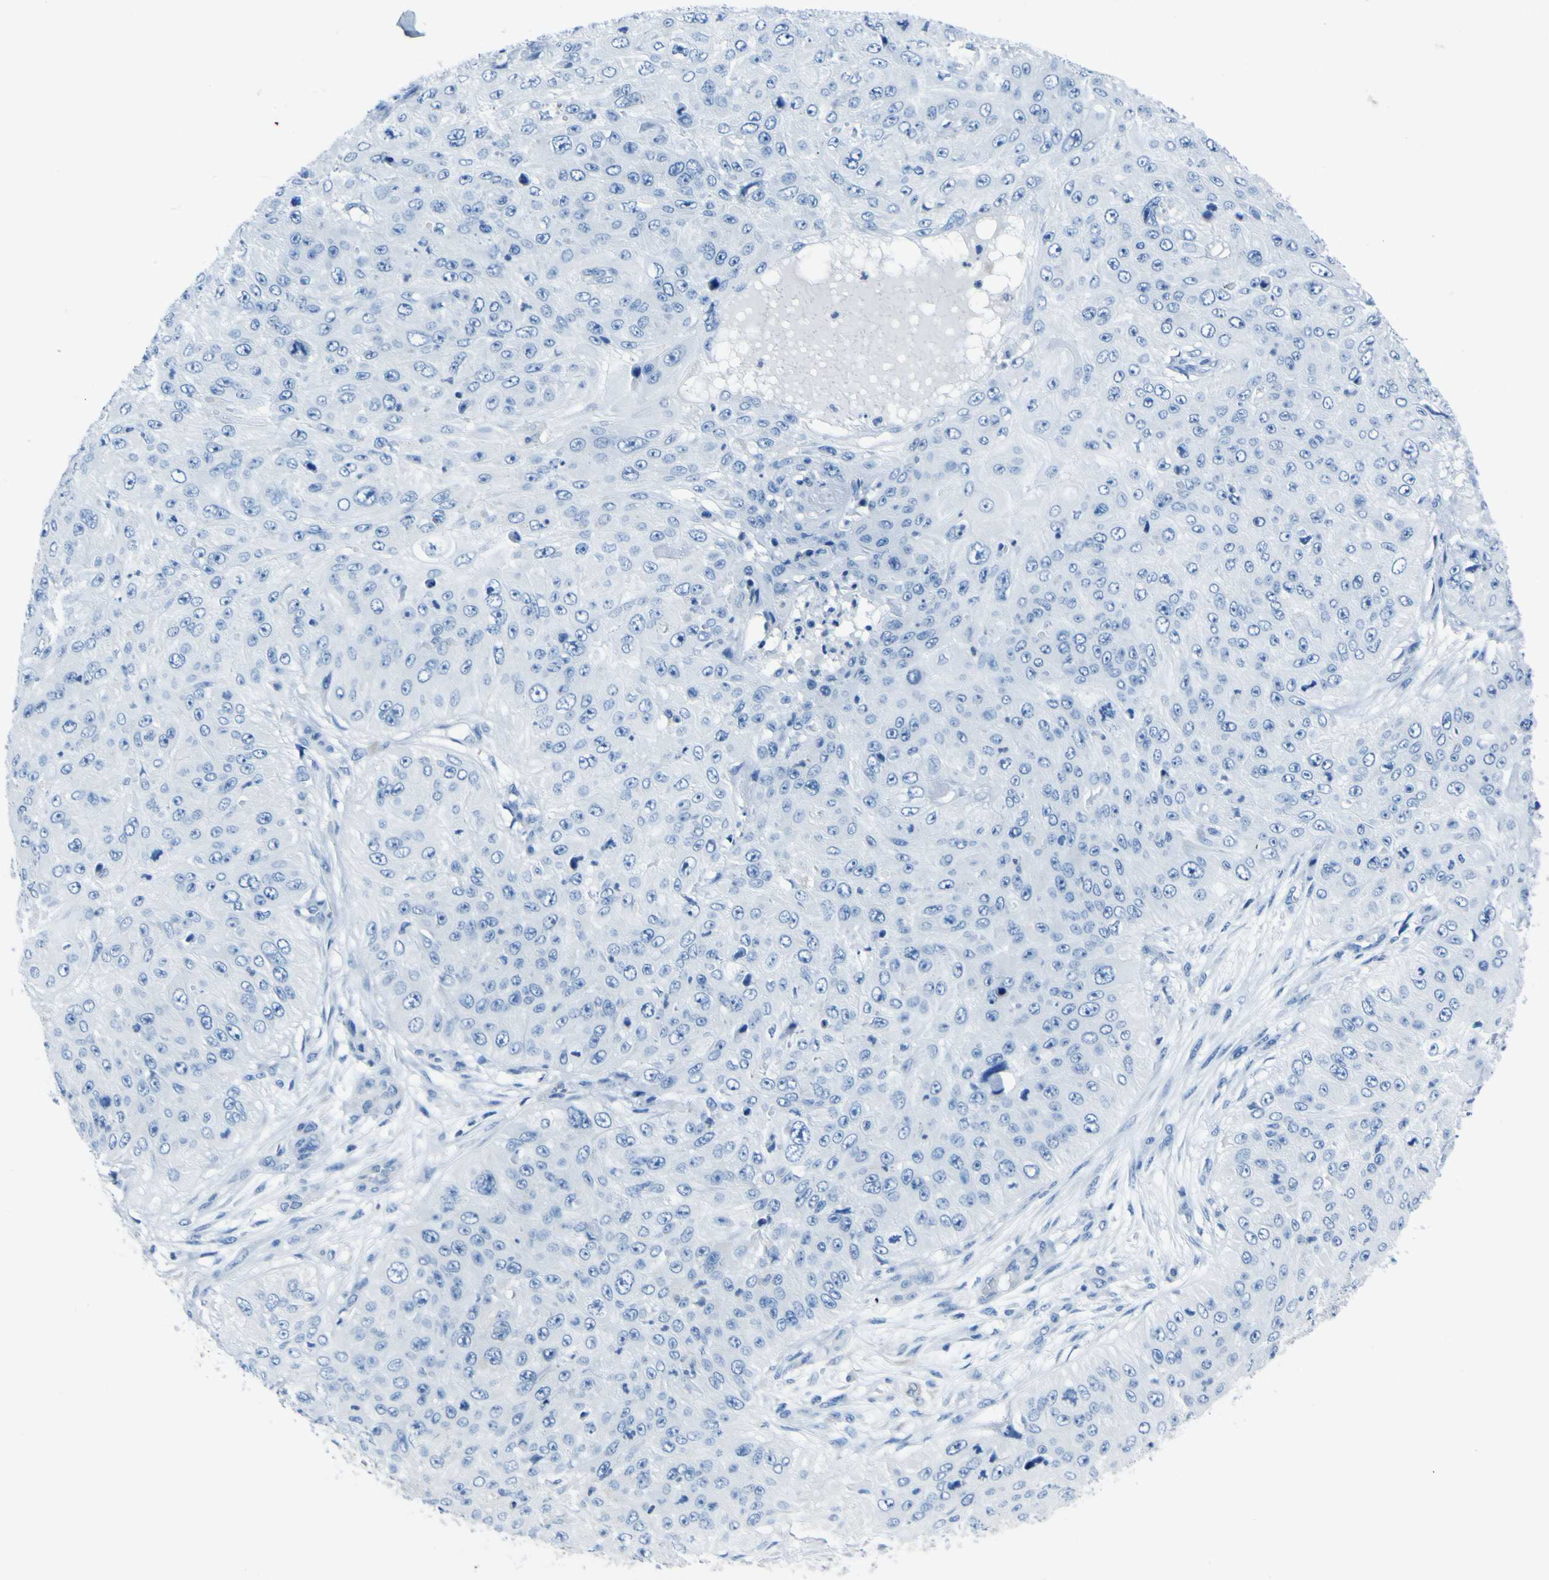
{"staining": {"intensity": "negative", "quantity": "none", "location": "none"}, "tissue": "skin cancer", "cell_type": "Tumor cells", "image_type": "cancer", "snomed": [{"axis": "morphology", "description": "Squamous cell carcinoma, NOS"}, {"axis": "topography", "description": "Skin"}], "caption": "A high-resolution image shows IHC staining of squamous cell carcinoma (skin), which exhibits no significant staining in tumor cells. The staining was performed using DAB (3,3'-diaminobenzidine) to visualize the protein expression in brown, while the nuclei were stained in blue with hematoxylin (Magnification: 20x).", "gene": "ACSL1", "patient": {"sex": "female", "age": 80}}